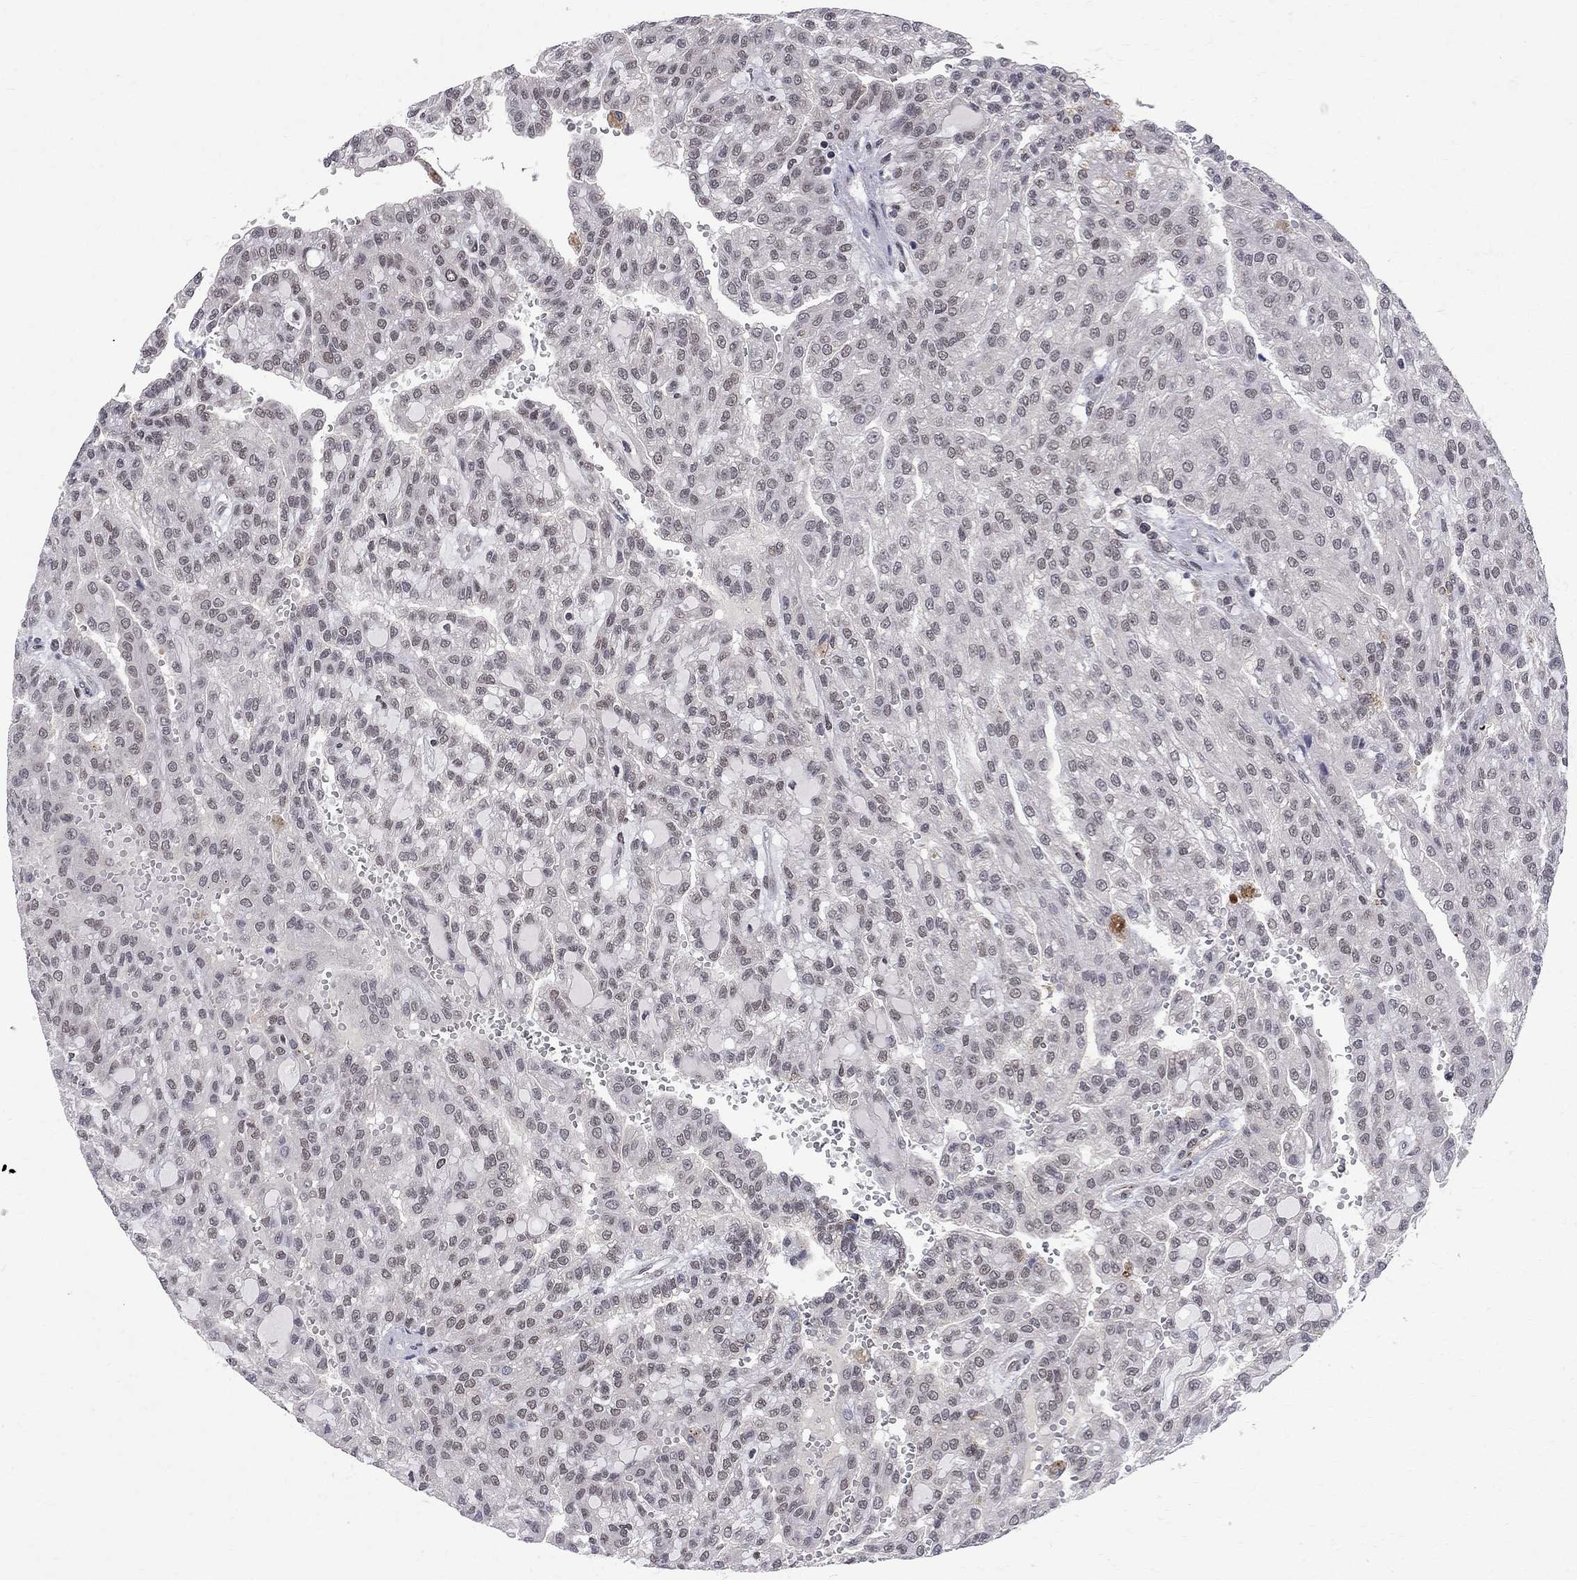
{"staining": {"intensity": "weak", "quantity": "<25%", "location": "nuclear"}, "tissue": "renal cancer", "cell_type": "Tumor cells", "image_type": "cancer", "snomed": [{"axis": "morphology", "description": "Adenocarcinoma, NOS"}, {"axis": "topography", "description": "Kidney"}], "caption": "Immunohistochemistry histopathology image of neoplastic tissue: human renal adenocarcinoma stained with DAB (3,3'-diaminobenzidine) shows no significant protein staining in tumor cells.", "gene": "SAP30L", "patient": {"sex": "male", "age": 63}}